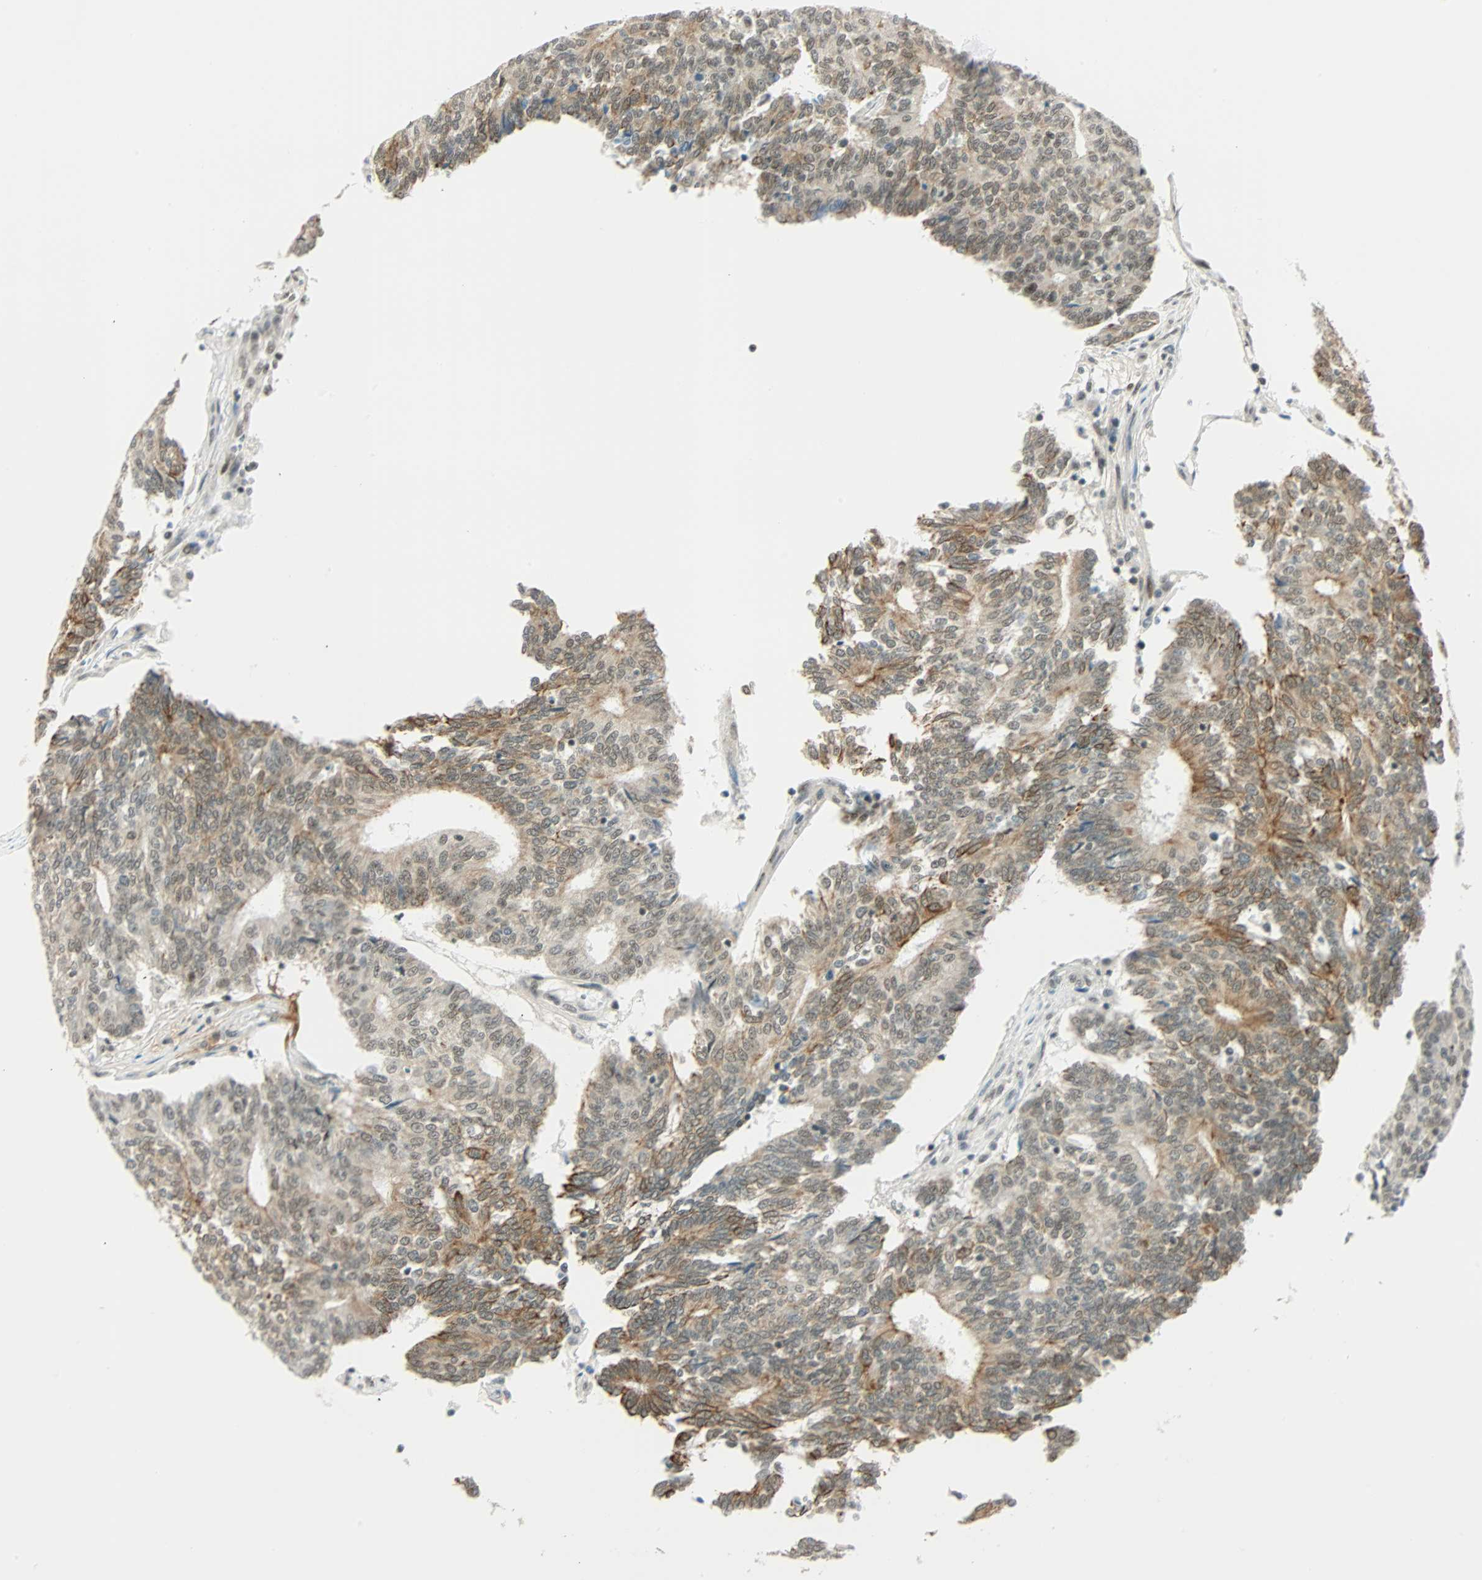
{"staining": {"intensity": "moderate", "quantity": "<25%", "location": "cytoplasmic/membranous"}, "tissue": "prostate cancer", "cell_type": "Tumor cells", "image_type": "cancer", "snomed": [{"axis": "morphology", "description": "Adenocarcinoma, High grade"}, {"axis": "topography", "description": "Prostate"}], "caption": "Human prostate cancer (high-grade adenocarcinoma) stained for a protein (brown) displays moderate cytoplasmic/membranous positive positivity in approximately <25% of tumor cells.", "gene": "NELFE", "patient": {"sex": "male", "age": 55}}